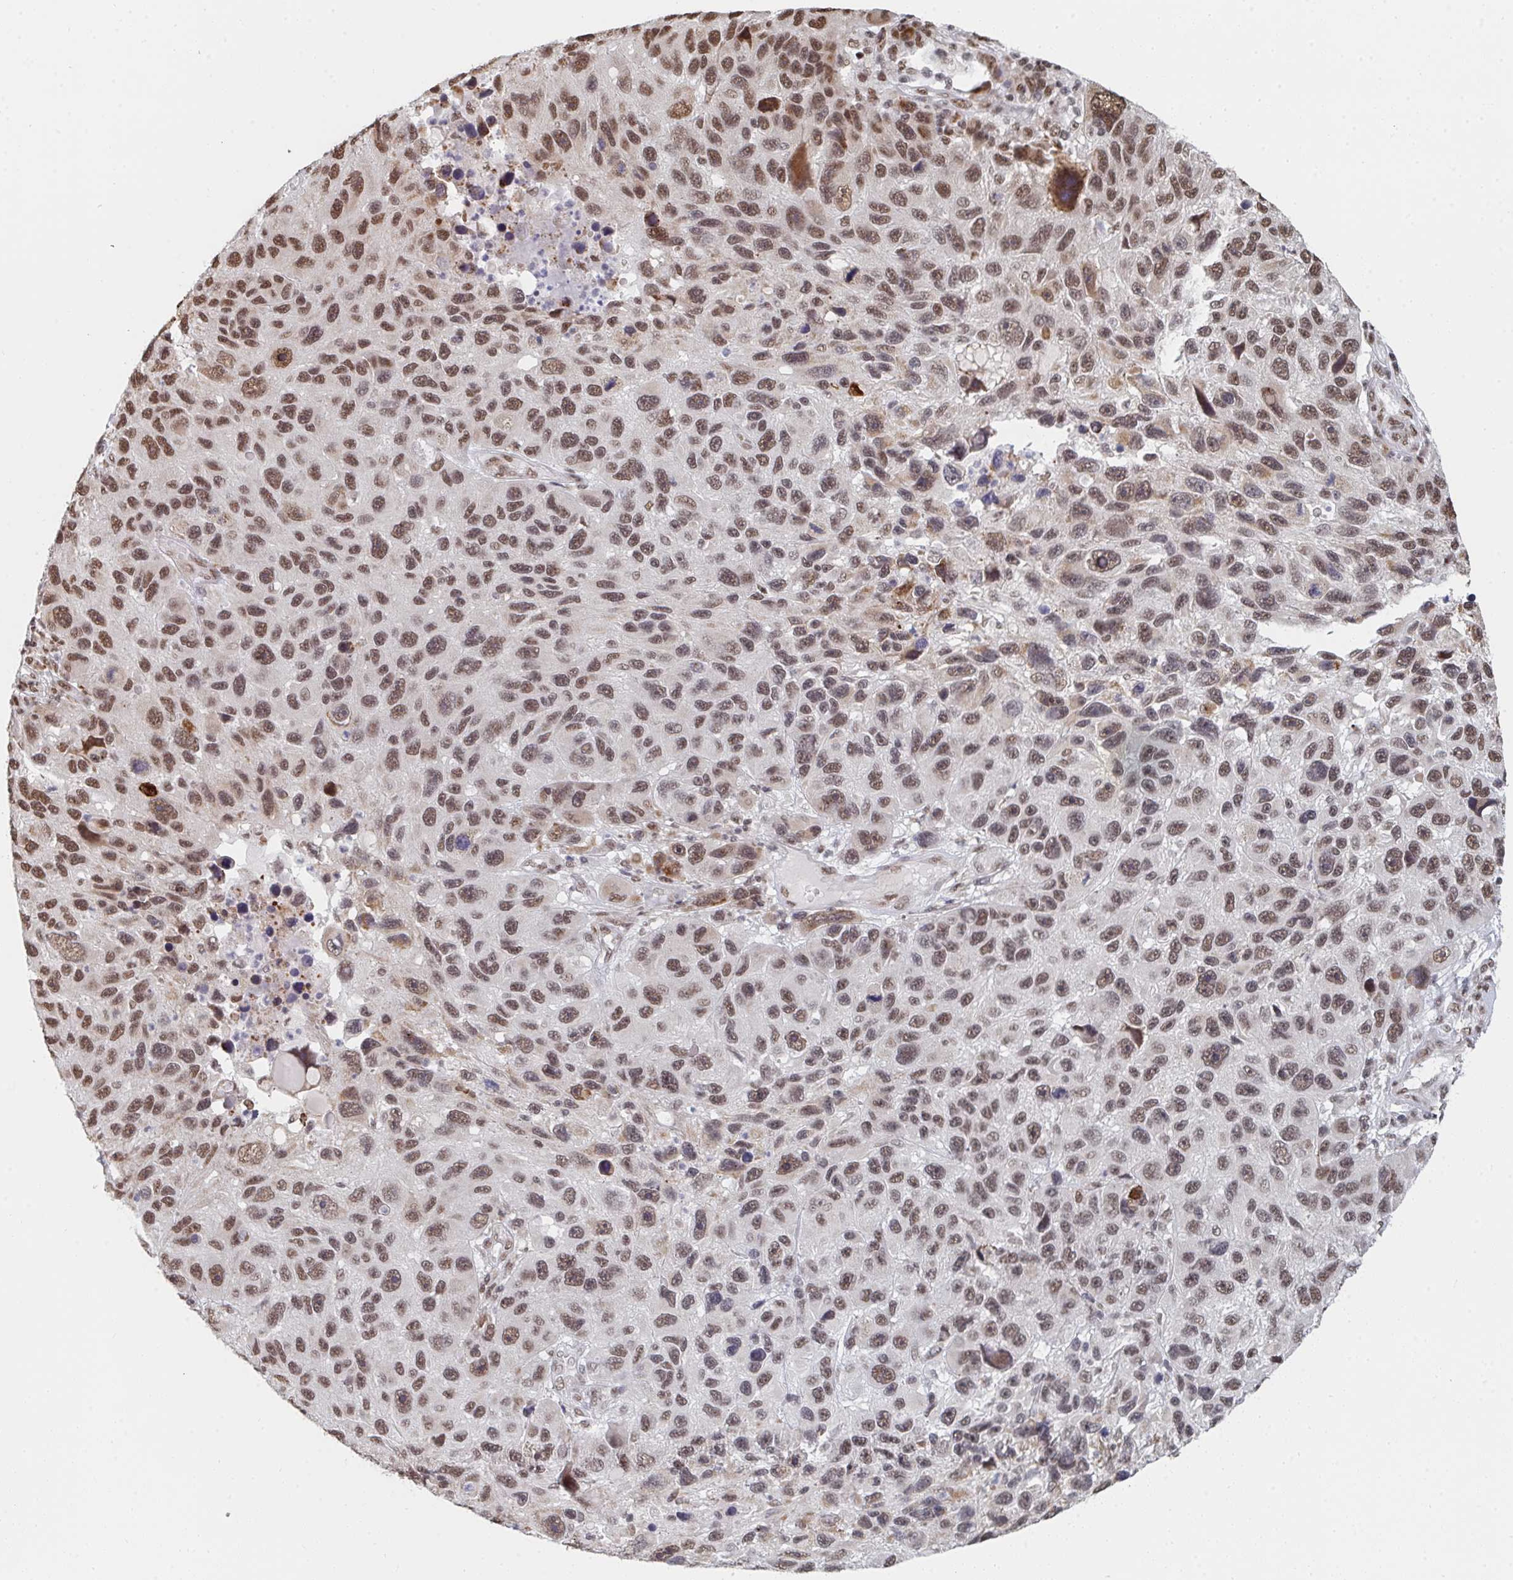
{"staining": {"intensity": "moderate", "quantity": ">75%", "location": "nuclear"}, "tissue": "melanoma", "cell_type": "Tumor cells", "image_type": "cancer", "snomed": [{"axis": "morphology", "description": "Malignant melanoma, NOS"}, {"axis": "topography", "description": "Skin"}], "caption": "Approximately >75% of tumor cells in melanoma show moderate nuclear protein positivity as visualized by brown immunohistochemical staining.", "gene": "MBNL1", "patient": {"sex": "male", "age": 53}}